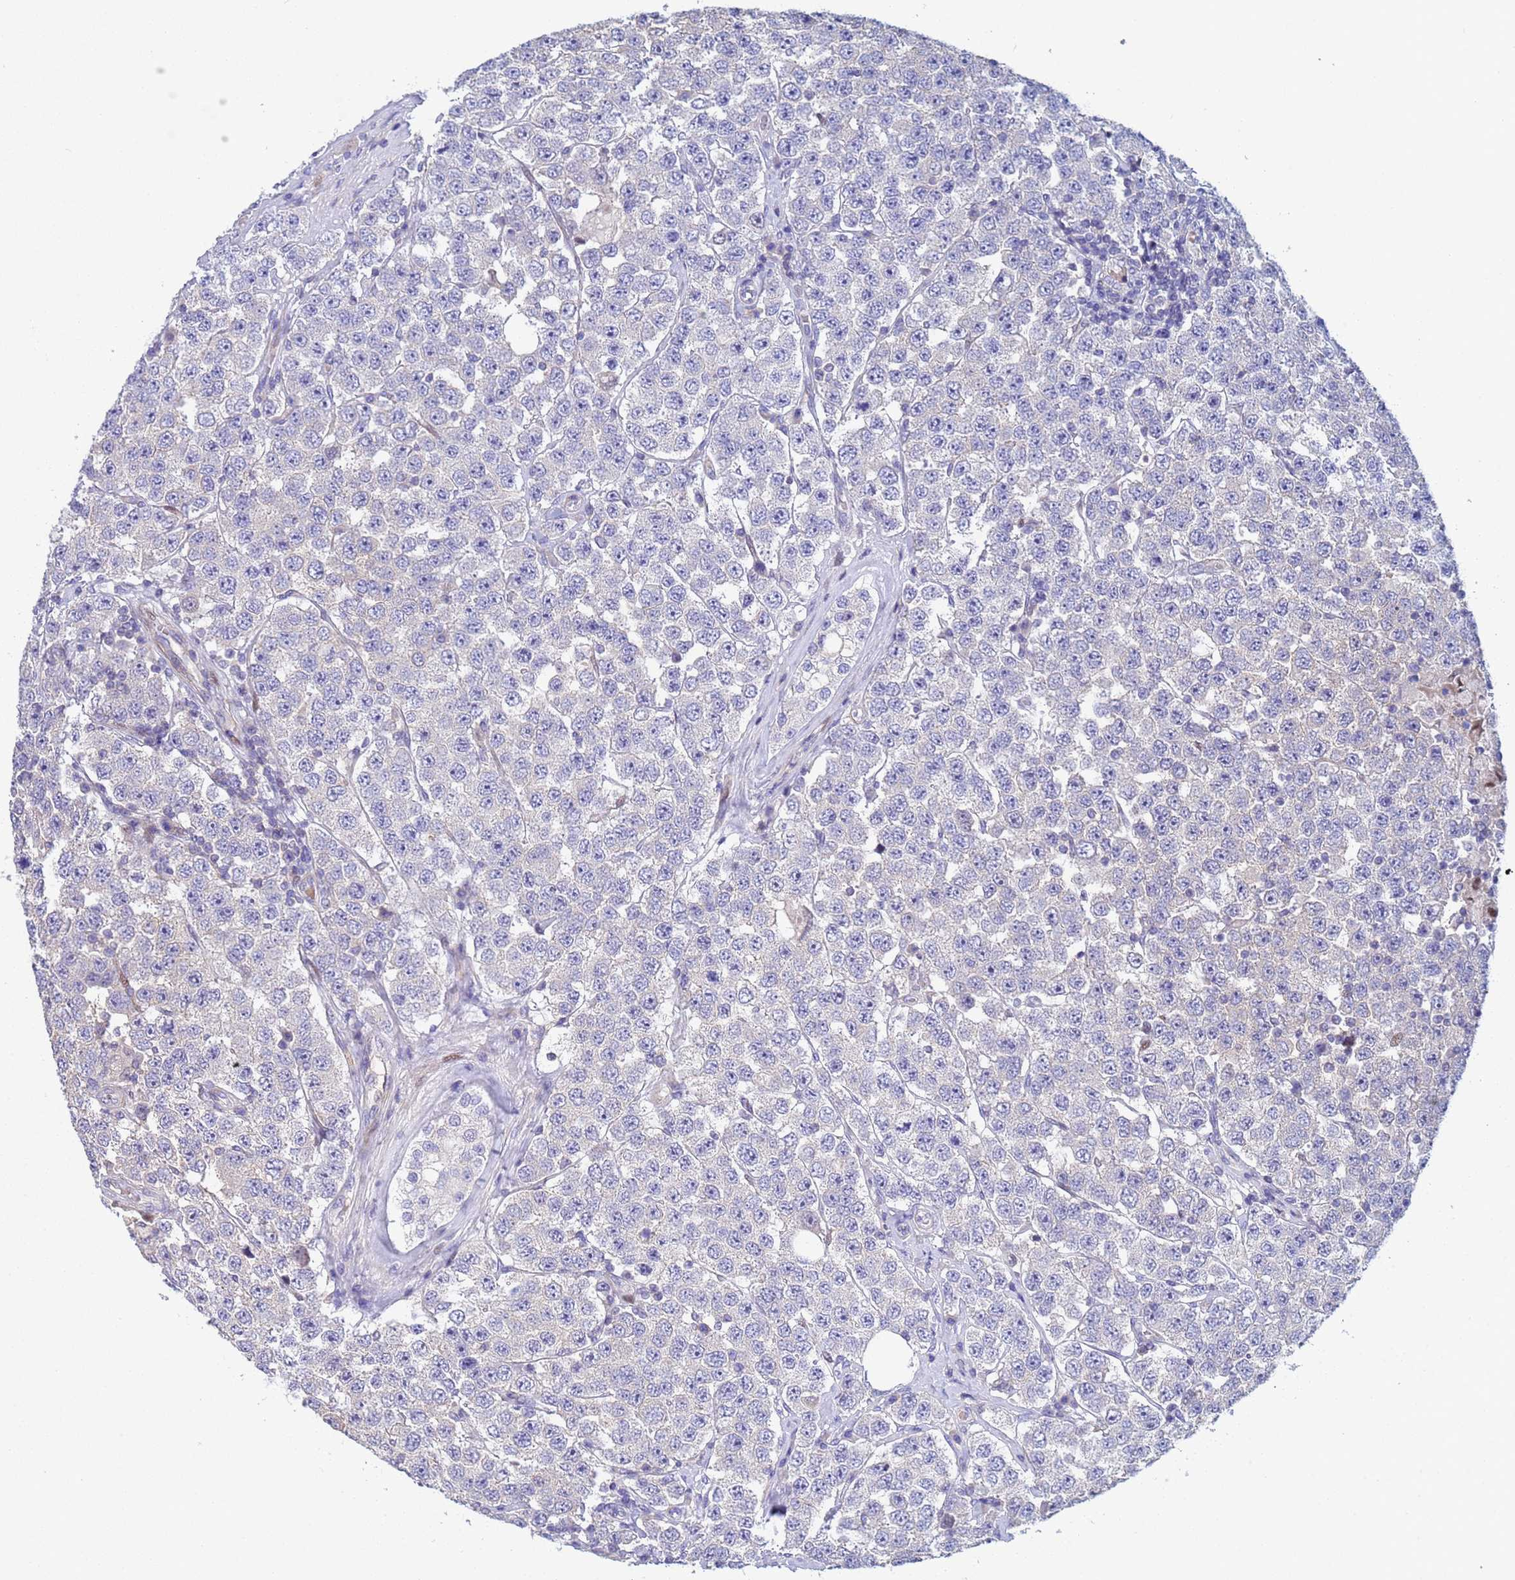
{"staining": {"intensity": "negative", "quantity": "none", "location": "none"}, "tissue": "testis cancer", "cell_type": "Tumor cells", "image_type": "cancer", "snomed": [{"axis": "morphology", "description": "Seminoma, NOS"}, {"axis": "topography", "description": "Testis"}], "caption": "Image shows no protein positivity in tumor cells of seminoma (testis) tissue.", "gene": "PPP6R1", "patient": {"sex": "male", "age": 28}}